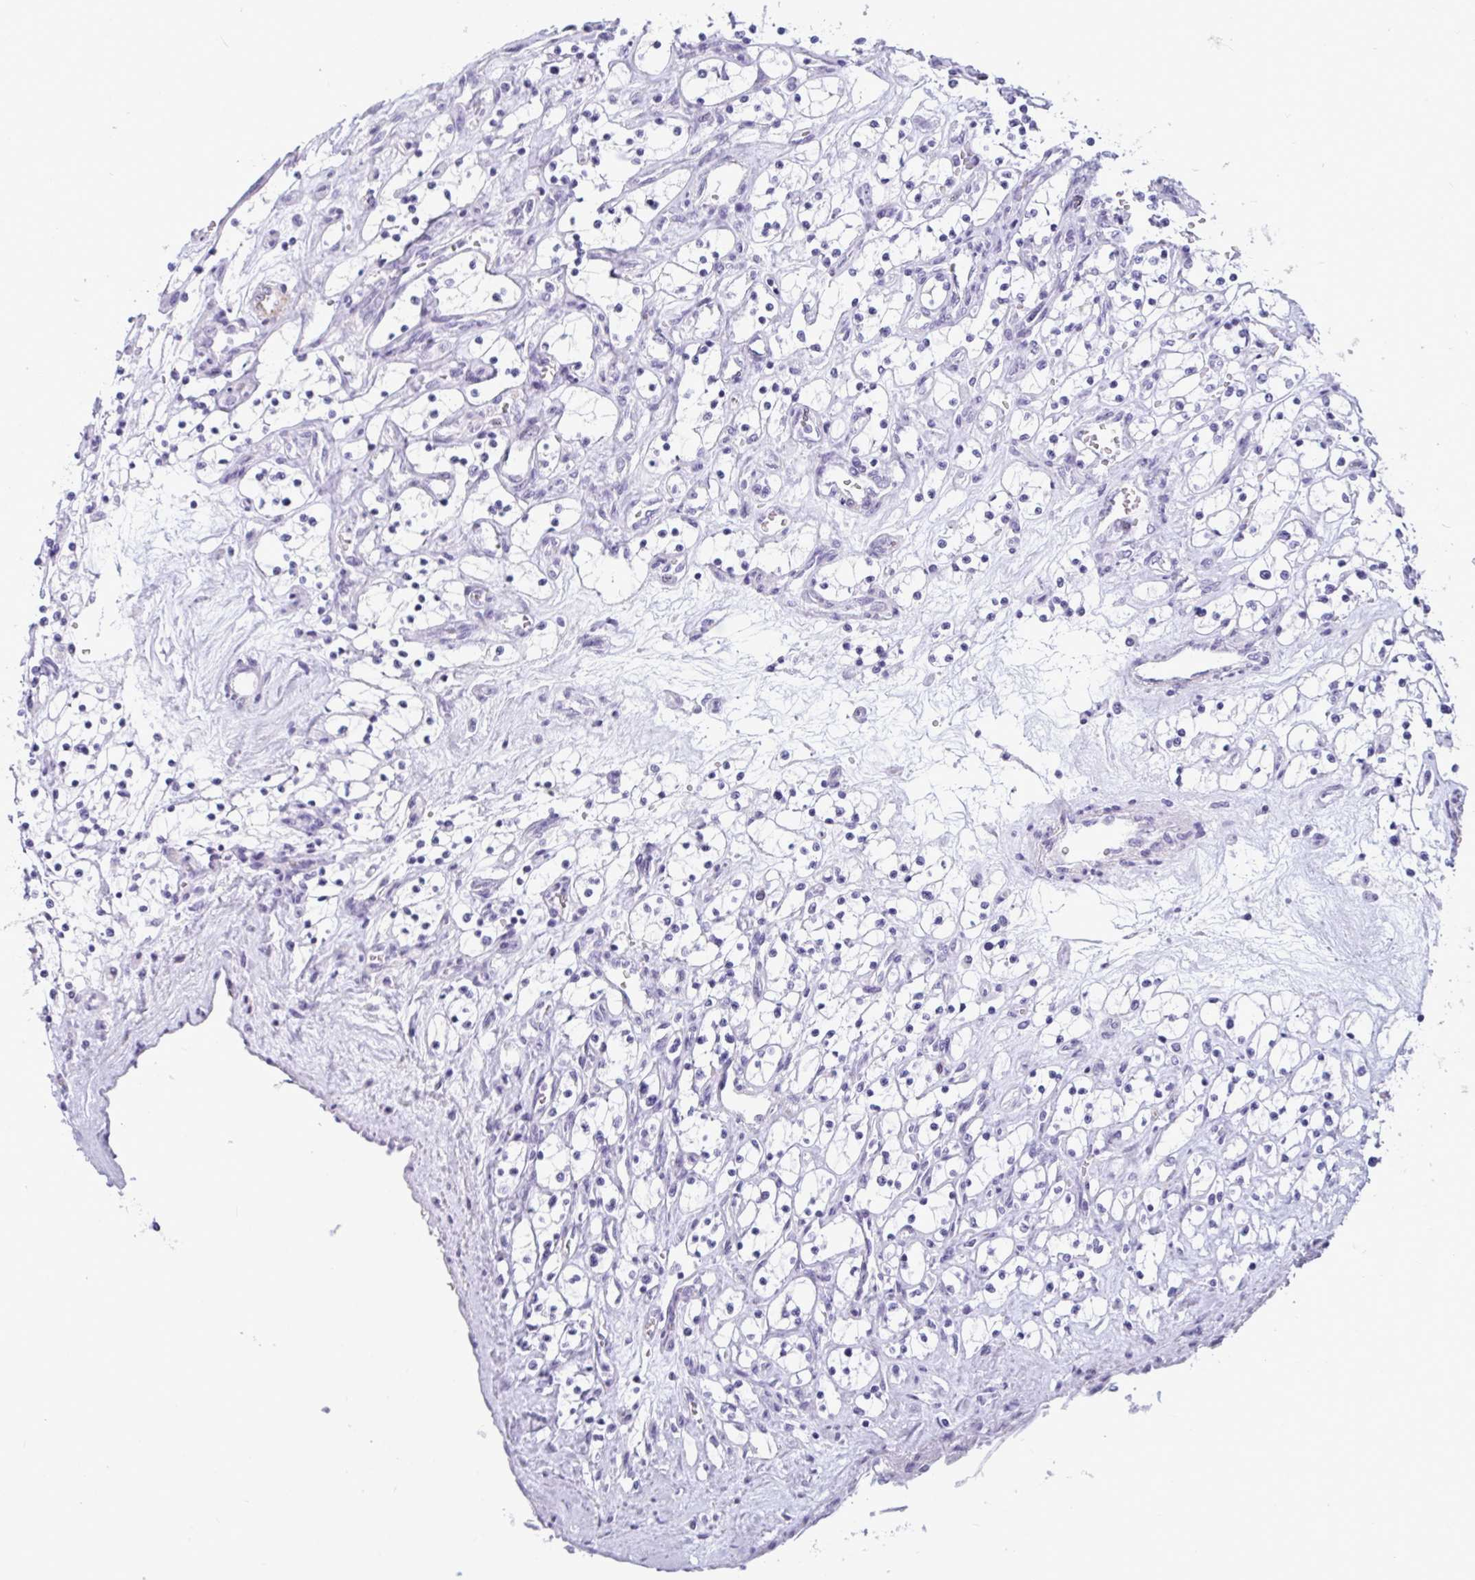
{"staining": {"intensity": "negative", "quantity": "none", "location": "none"}, "tissue": "renal cancer", "cell_type": "Tumor cells", "image_type": "cancer", "snomed": [{"axis": "morphology", "description": "Adenocarcinoma, NOS"}, {"axis": "topography", "description": "Kidney"}], "caption": "This is an immunohistochemistry histopathology image of human renal adenocarcinoma. There is no expression in tumor cells.", "gene": "SUZ12", "patient": {"sex": "female", "age": 69}}